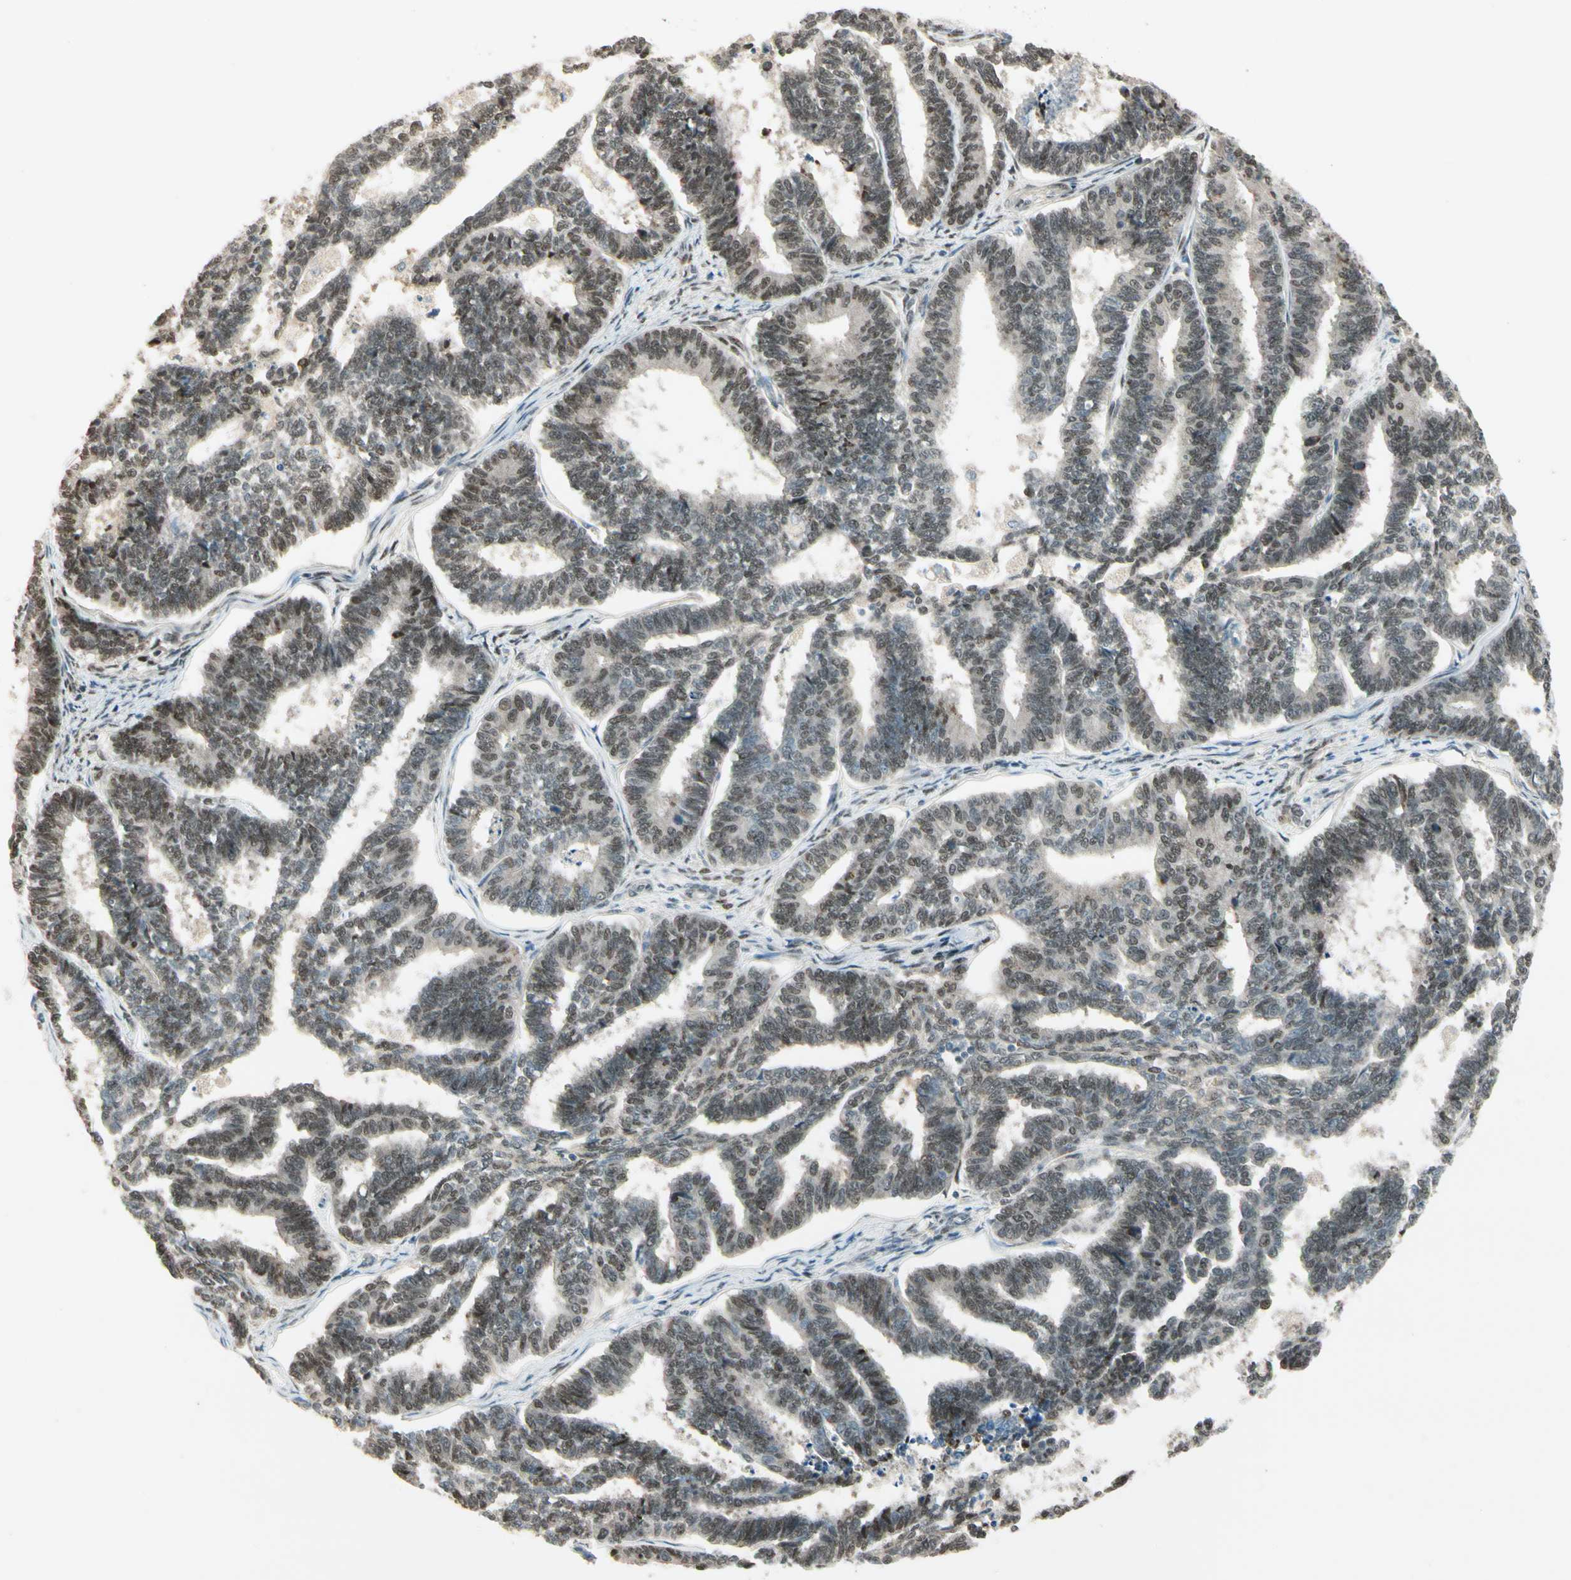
{"staining": {"intensity": "moderate", "quantity": ">75%", "location": "nuclear"}, "tissue": "endometrial cancer", "cell_type": "Tumor cells", "image_type": "cancer", "snomed": [{"axis": "morphology", "description": "Adenocarcinoma, NOS"}, {"axis": "topography", "description": "Endometrium"}], "caption": "Endometrial adenocarcinoma stained for a protein displays moderate nuclear positivity in tumor cells.", "gene": "GTF3A", "patient": {"sex": "female", "age": 70}}